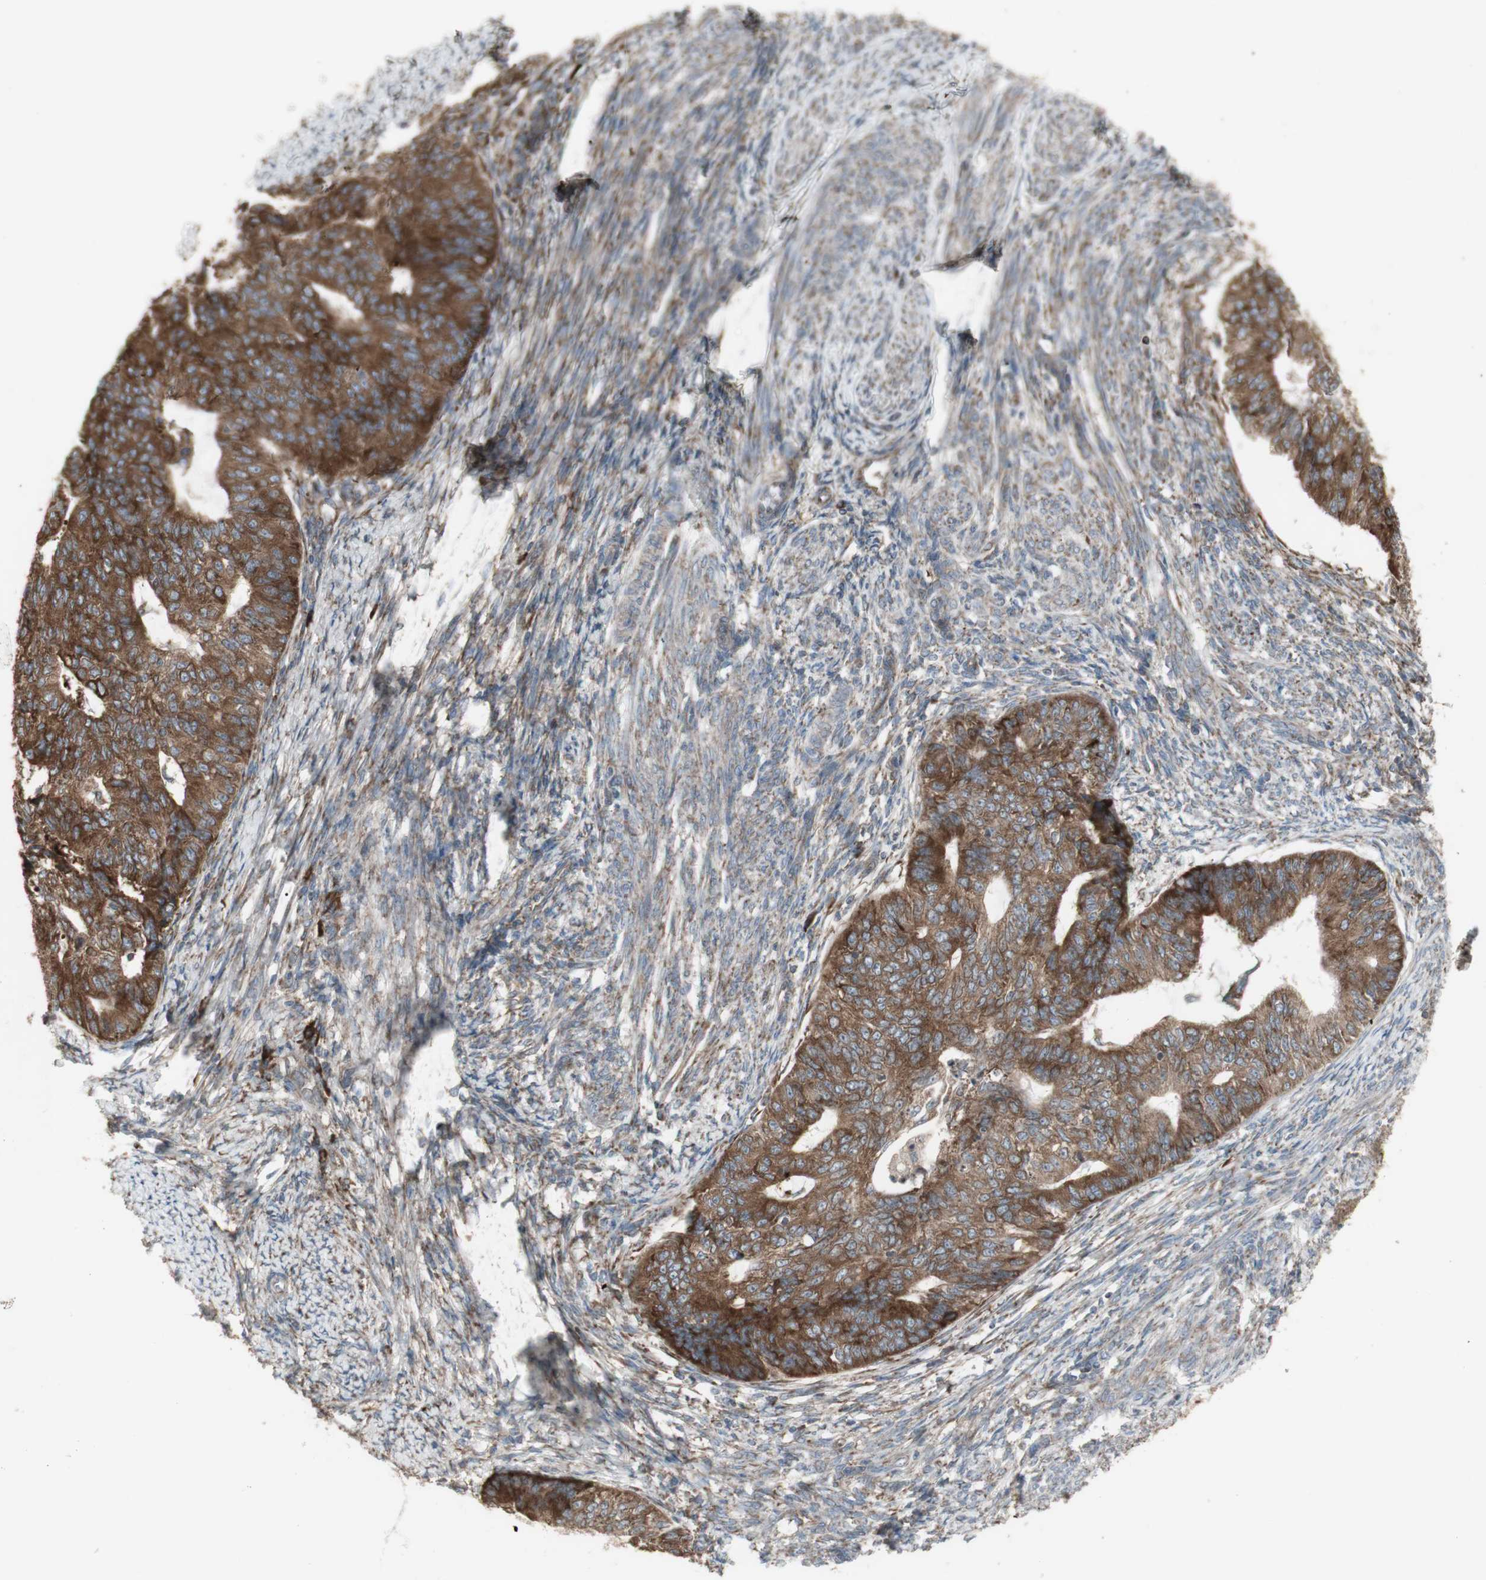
{"staining": {"intensity": "strong", "quantity": ">75%", "location": "cytoplasmic/membranous"}, "tissue": "endometrial cancer", "cell_type": "Tumor cells", "image_type": "cancer", "snomed": [{"axis": "morphology", "description": "Adenocarcinoma, NOS"}, {"axis": "topography", "description": "Endometrium"}], "caption": "This photomicrograph demonstrates immunohistochemistry (IHC) staining of endometrial cancer, with high strong cytoplasmic/membranous expression in approximately >75% of tumor cells.", "gene": "FKBP3", "patient": {"sex": "female", "age": 32}}